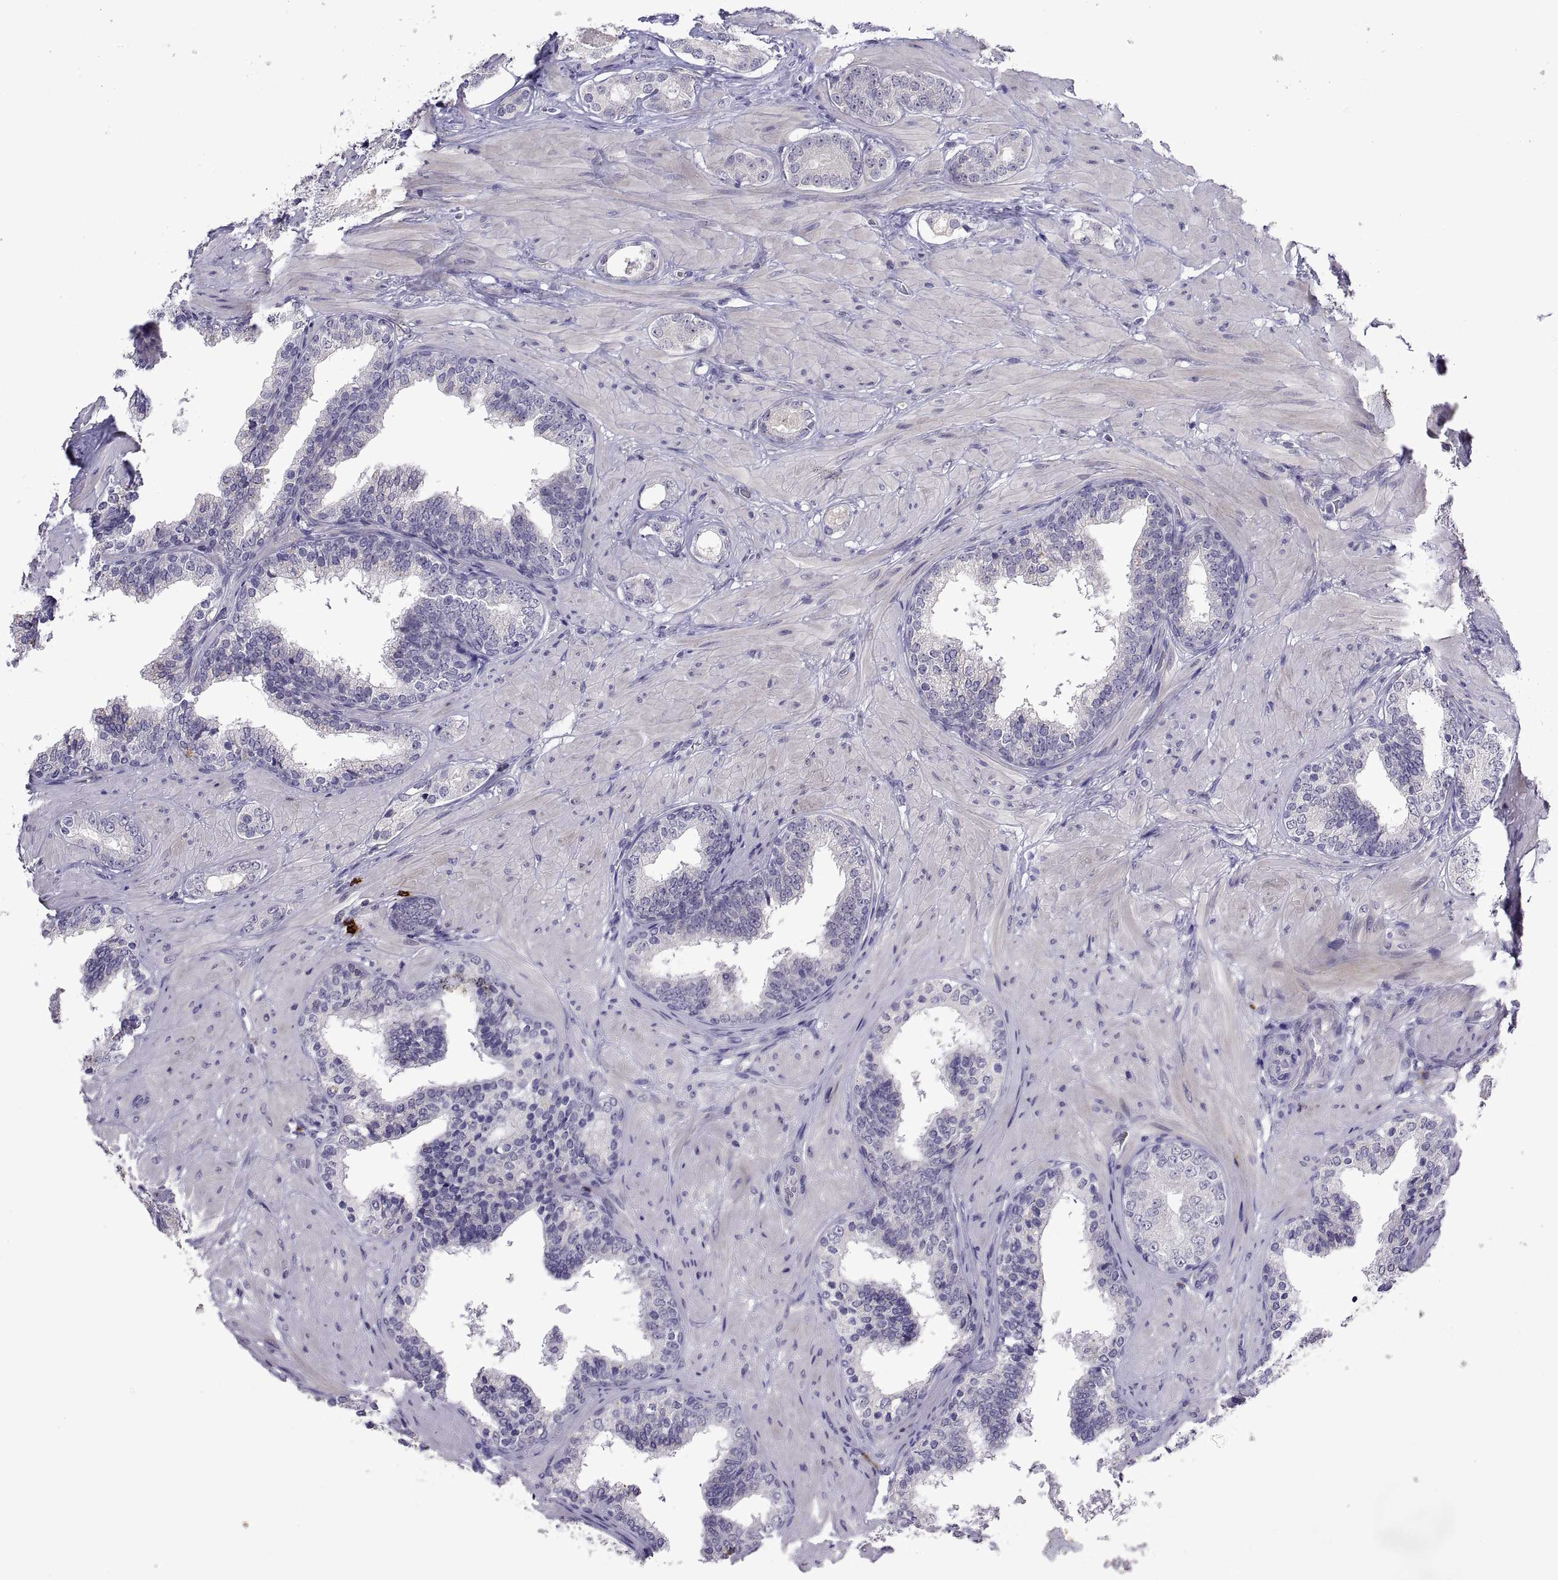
{"staining": {"intensity": "negative", "quantity": "none", "location": "none"}, "tissue": "prostate cancer", "cell_type": "Tumor cells", "image_type": "cancer", "snomed": [{"axis": "morphology", "description": "Adenocarcinoma, Low grade"}, {"axis": "topography", "description": "Prostate"}], "caption": "IHC photomicrograph of neoplastic tissue: human prostate cancer stained with DAB (3,3'-diaminobenzidine) reveals no significant protein expression in tumor cells. The staining was performed using DAB to visualize the protein expression in brown, while the nuclei were stained in blue with hematoxylin (Magnification: 20x).", "gene": "MS4A1", "patient": {"sex": "male", "age": 60}}